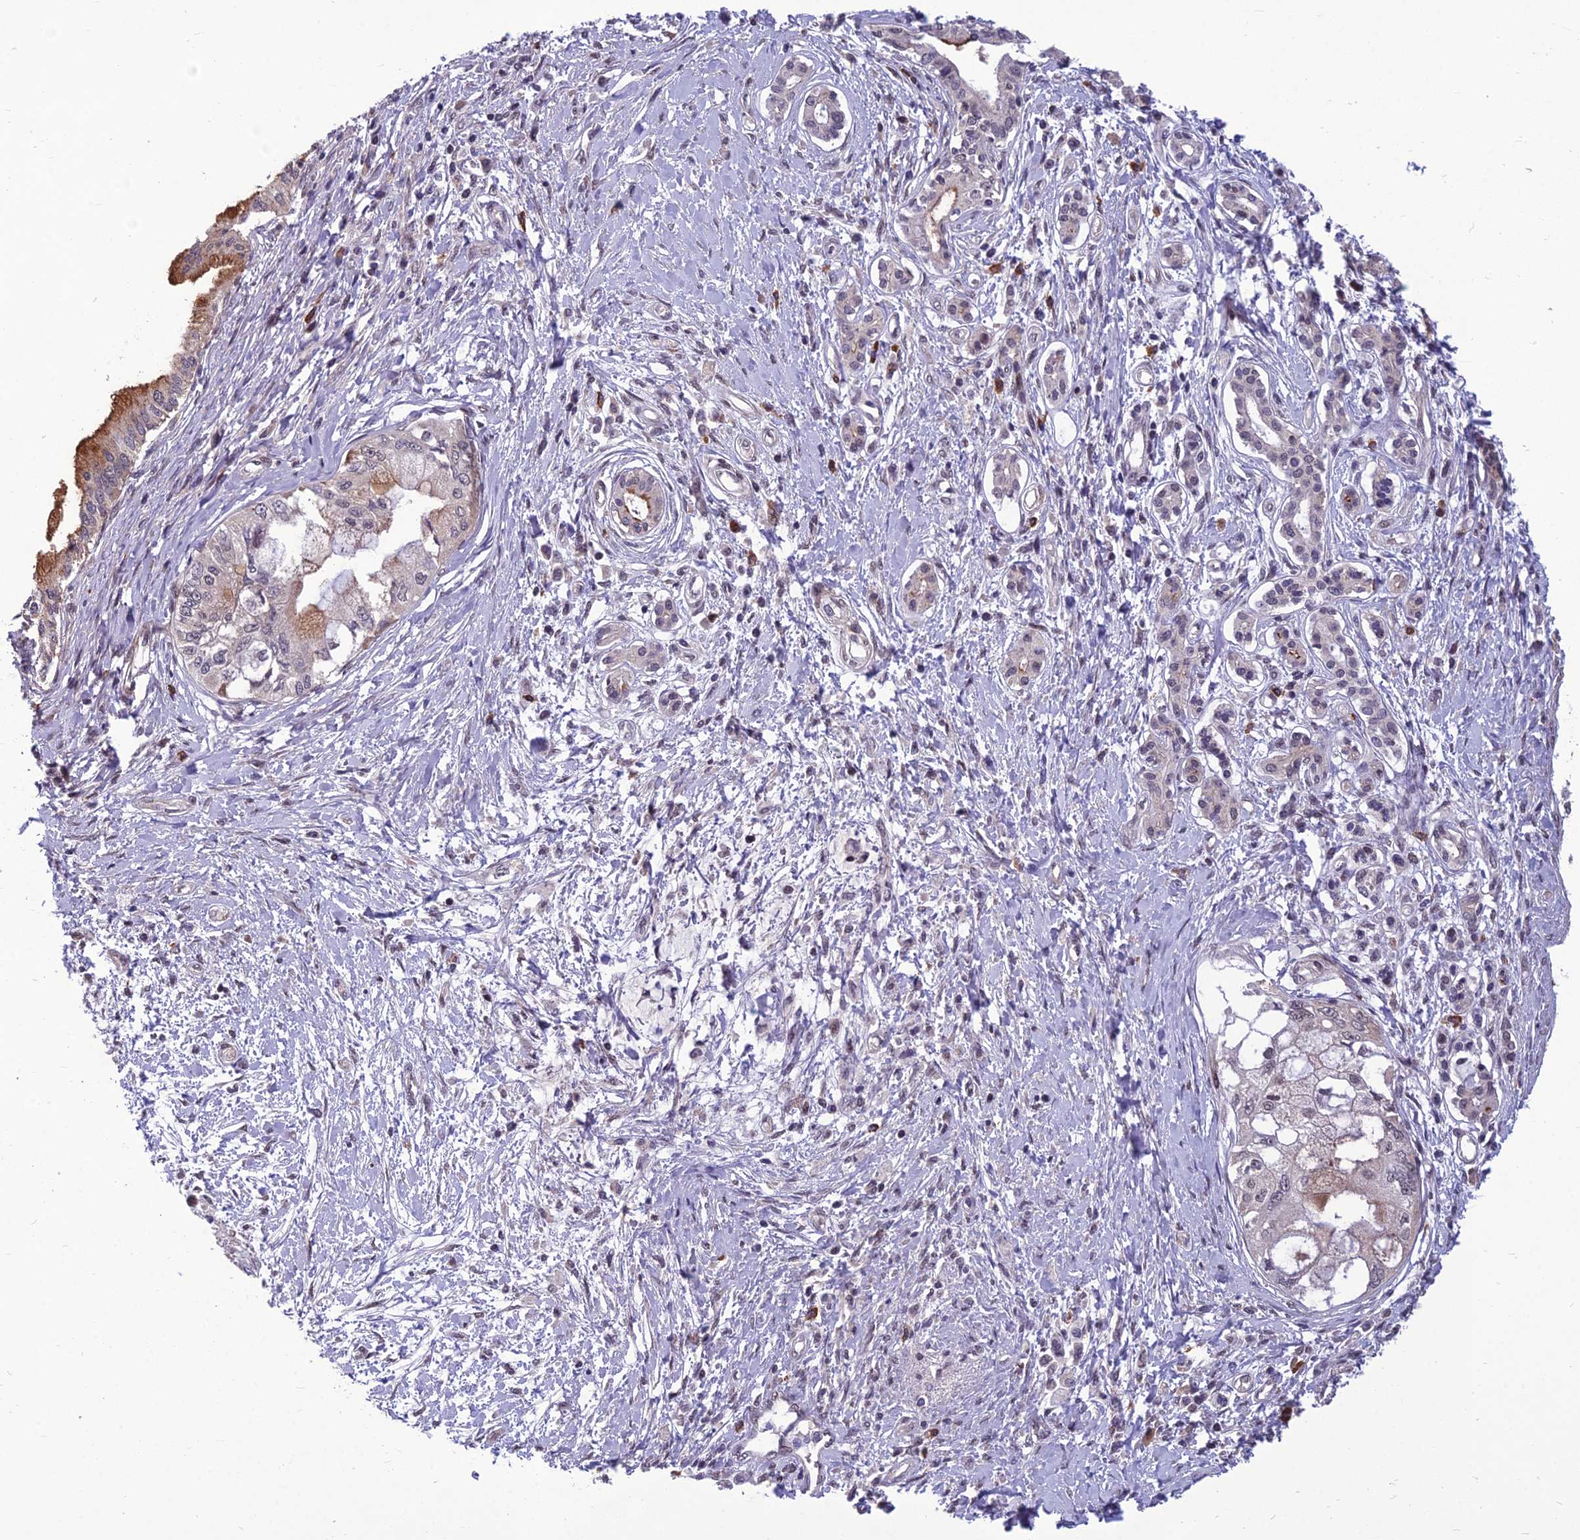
{"staining": {"intensity": "moderate", "quantity": "<25%", "location": "cytoplasmic/membranous"}, "tissue": "pancreatic cancer", "cell_type": "Tumor cells", "image_type": "cancer", "snomed": [{"axis": "morphology", "description": "Adenocarcinoma, NOS"}, {"axis": "topography", "description": "Pancreas"}], "caption": "Pancreatic cancer (adenocarcinoma) tissue displays moderate cytoplasmic/membranous expression in about <25% of tumor cells", "gene": "FBRS", "patient": {"sex": "male", "age": 46}}